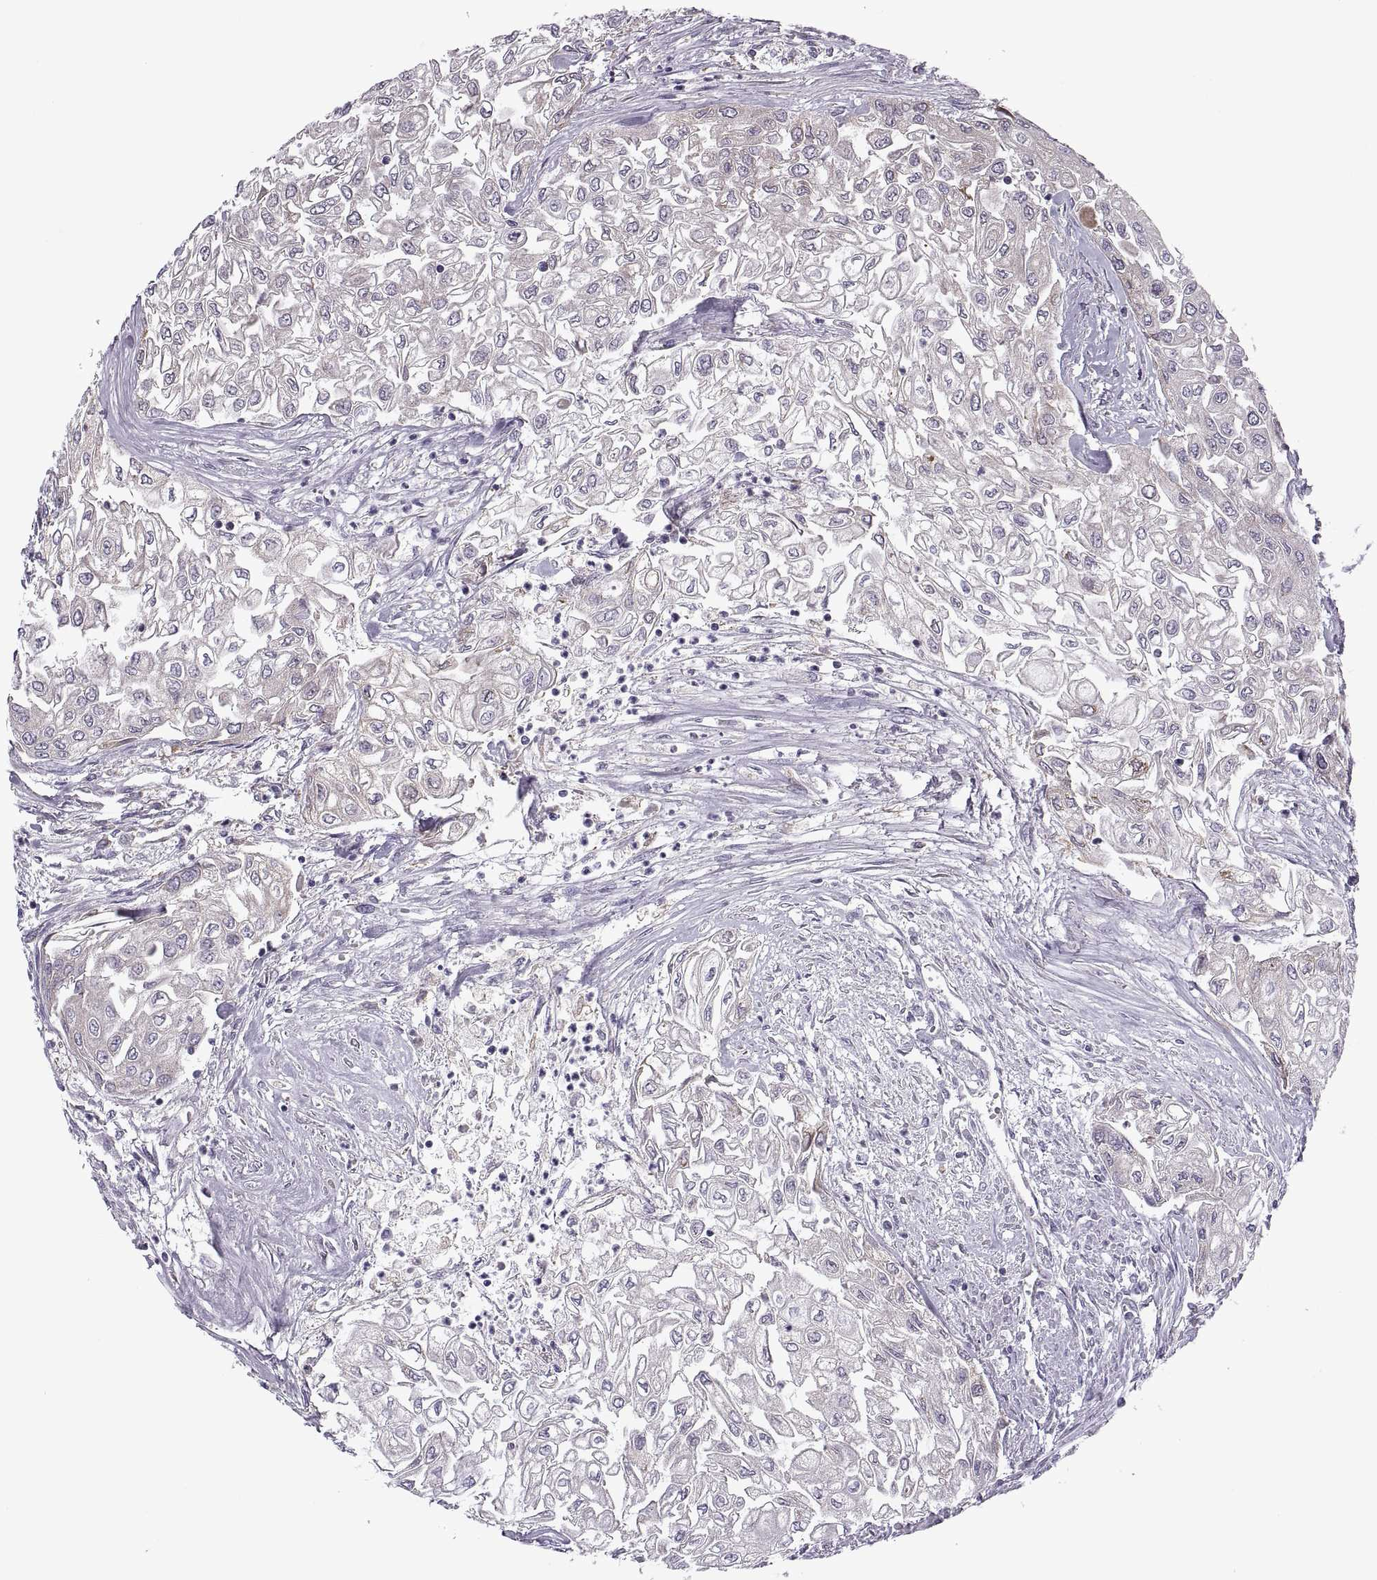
{"staining": {"intensity": "negative", "quantity": "none", "location": "none"}, "tissue": "urothelial cancer", "cell_type": "Tumor cells", "image_type": "cancer", "snomed": [{"axis": "morphology", "description": "Urothelial carcinoma, High grade"}, {"axis": "topography", "description": "Urinary bladder"}], "caption": "This photomicrograph is of urothelial cancer stained with immunohistochemistry to label a protein in brown with the nuclei are counter-stained blue. There is no staining in tumor cells.", "gene": "LETM2", "patient": {"sex": "male", "age": 62}}